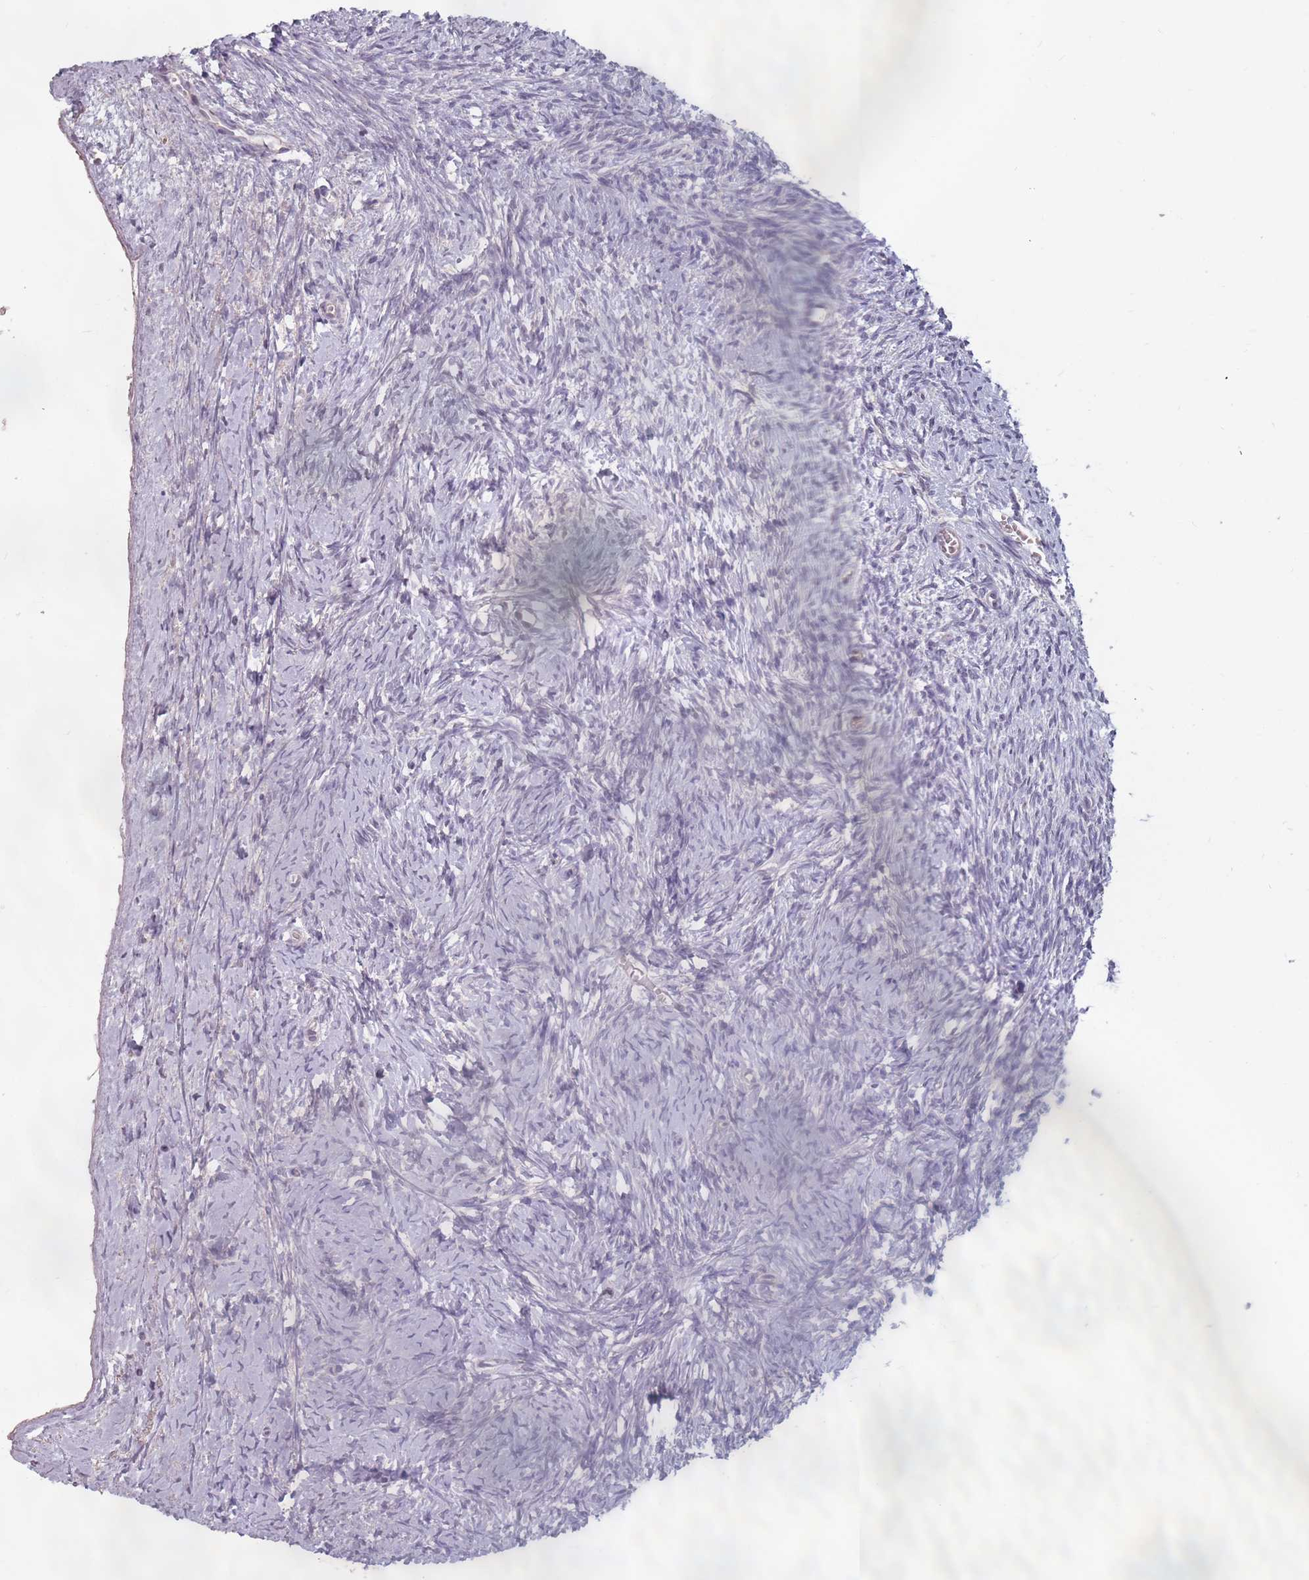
{"staining": {"intensity": "negative", "quantity": "none", "location": "none"}, "tissue": "ovary", "cell_type": "Ovarian stroma cells", "image_type": "normal", "snomed": [{"axis": "morphology", "description": "Normal tissue, NOS"}, {"axis": "morphology", "description": "Developmental malformation"}, {"axis": "topography", "description": "Ovary"}], "caption": "This is an immunohistochemistry (IHC) photomicrograph of unremarkable human ovary. There is no positivity in ovarian stroma cells.", "gene": "ADAL", "patient": {"sex": "female", "age": 39}}